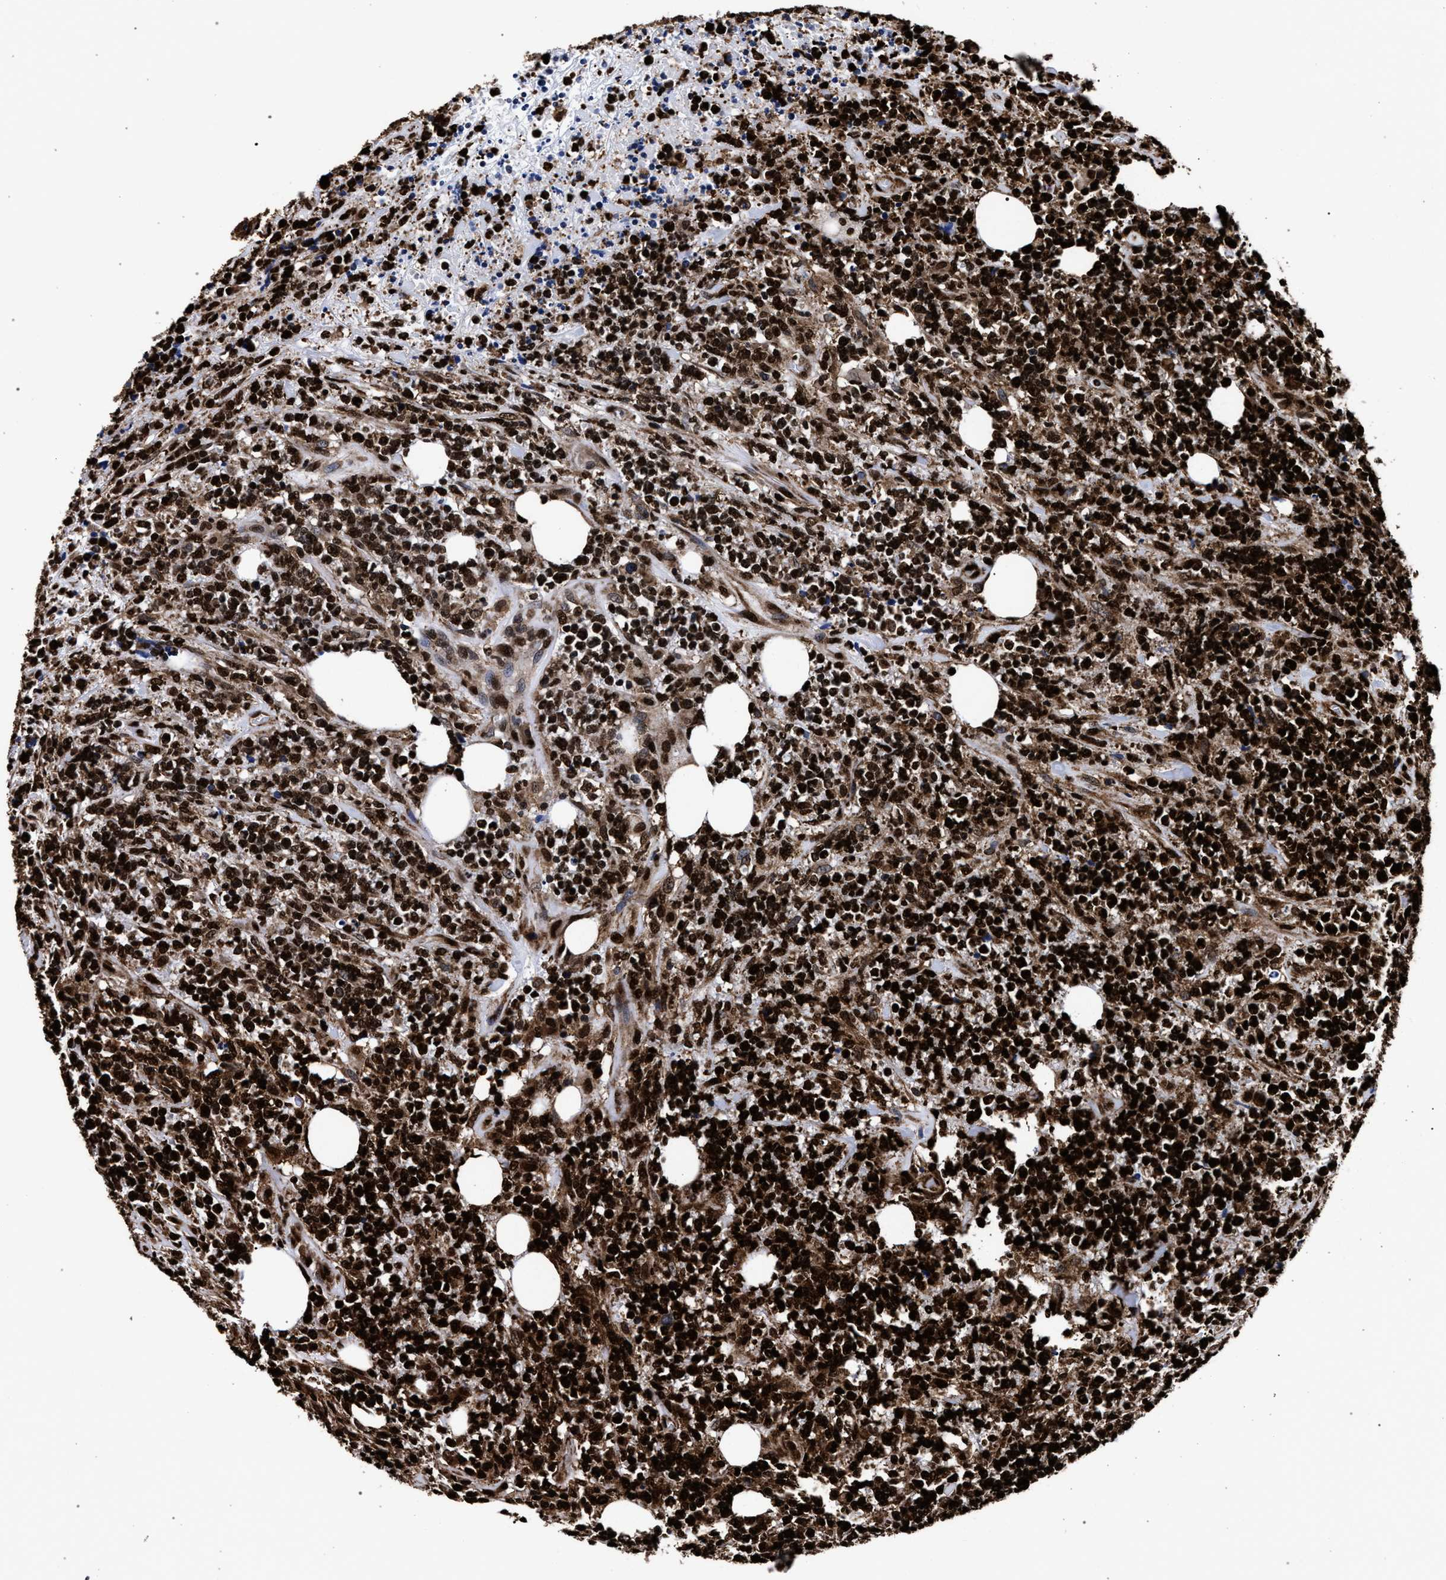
{"staining": {"intensity": "strong", "quantity": ">75%", "location": "cytoplasmic/membranous,nuclear"}, "tissue": "lymphoma", "cell_type": "Tumor cells", "image_type": "cancer", "snomed": [{"axis": "morphology", "description": "Malignant lymphoma, non-Hodgkin's type, High grade"}, {"axis": "topography", "description": "Soft tissue"}], "caption": "A high-resolution image shows immunohistochemistry (IHC) staining of lymphoma, which demonstrates strong cytoplasmic/membranous and nuclear expression in approximately >75% of tumor cells. The protein of interest is stained brown, and the nuclei are stained in blue (DAB (3,3'-diaminobenzidine) IHC with brightfield microscopy, high magnification).", "gene": "HNRNPA1", "patient": {"sex": "male", "age": 18}}